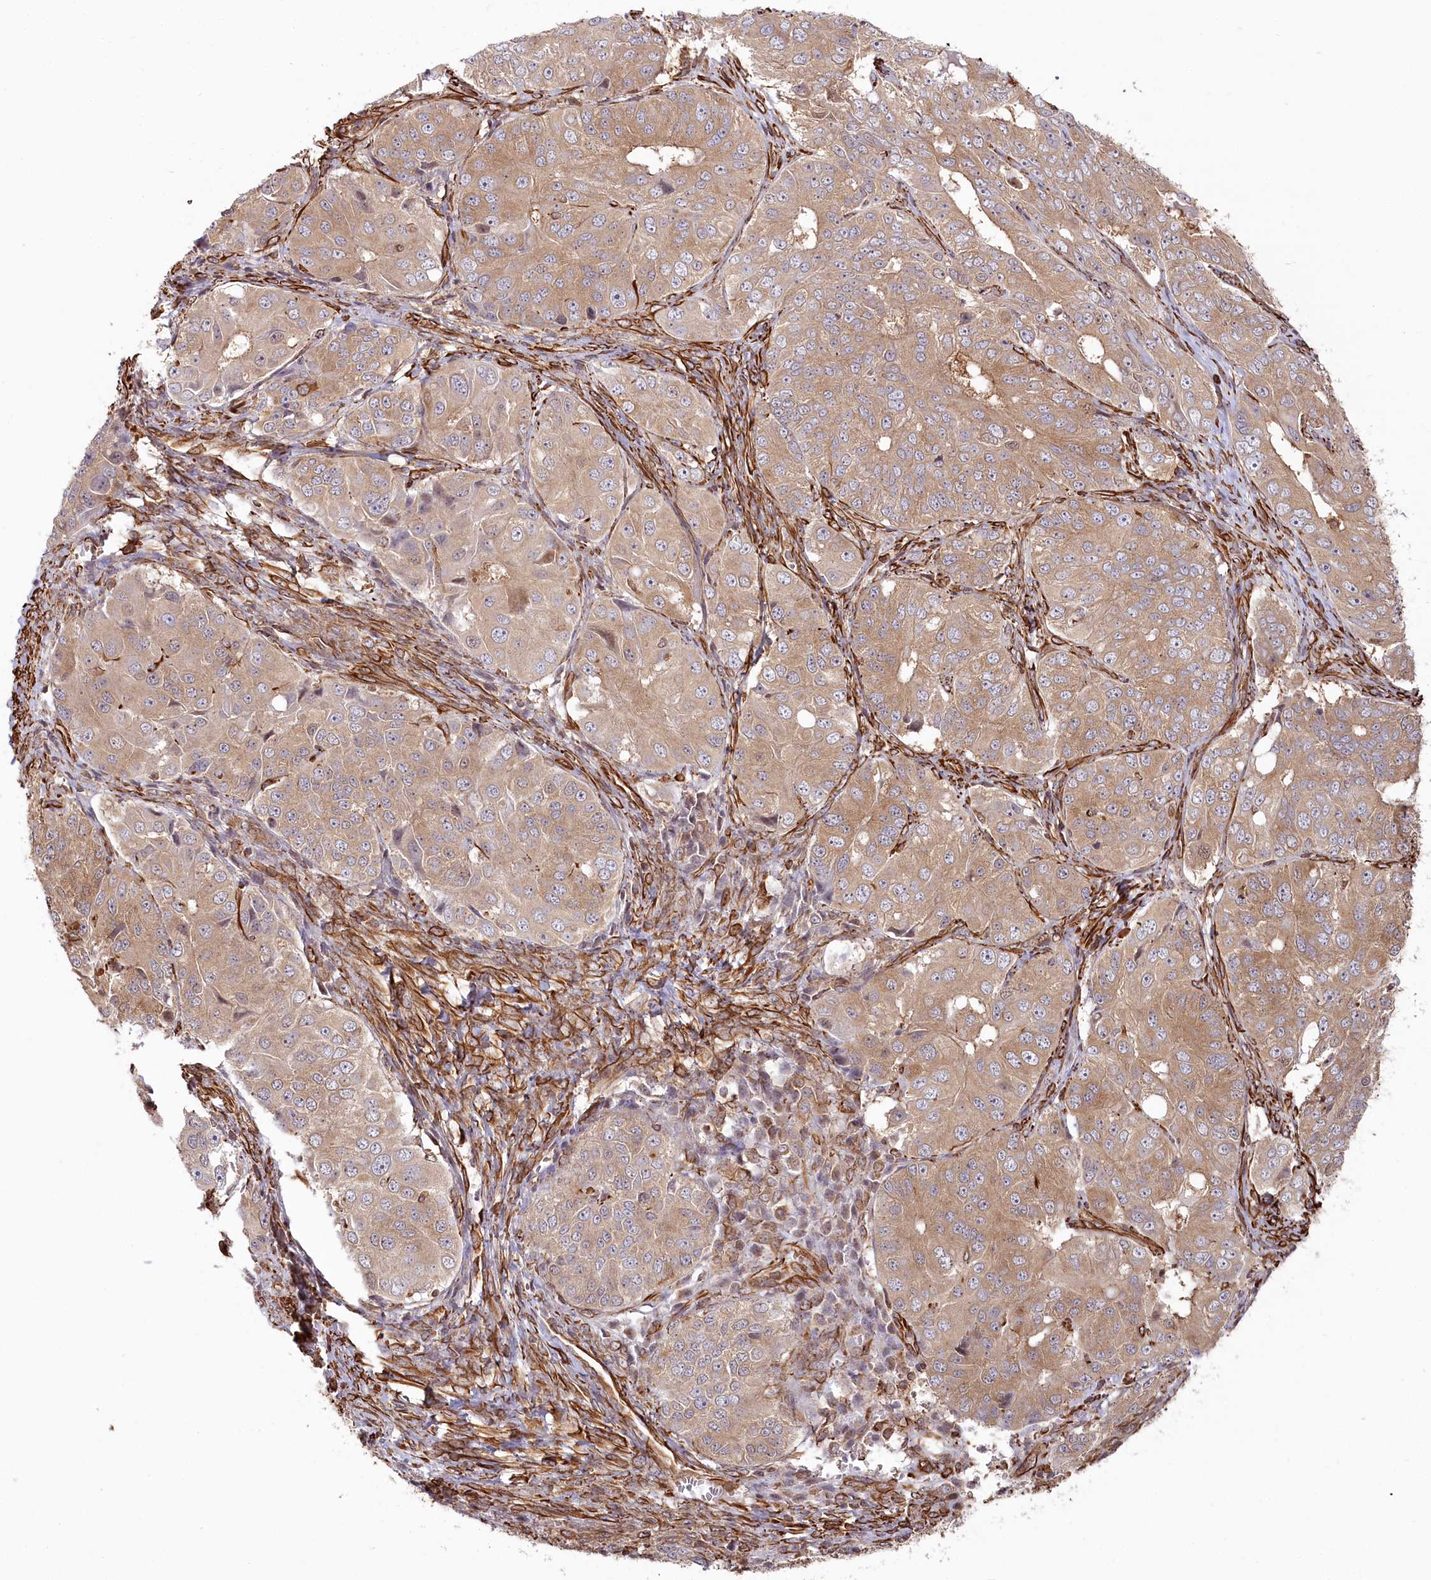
{"staining": {"intensity": "moderate", "quantity": ">75%", "location": "cytoplasmic/membranous"}, "tissue": "ovarian cancer", "cell_type": "Tumor cells", "image_type": "cancer", "snomed": [{"axis": "morphology", "description": "Carcinoma, endometroid"}, {"axis": "topography", "description": "Ovary"}], "caption": "A brown stain shows moderate cytoplasmic/membranous positivity of a protein in ovarian endometroid carcinoma tumor cells.", "gene": "TTC1", "patient": {"sex": "female", "age": 51}}